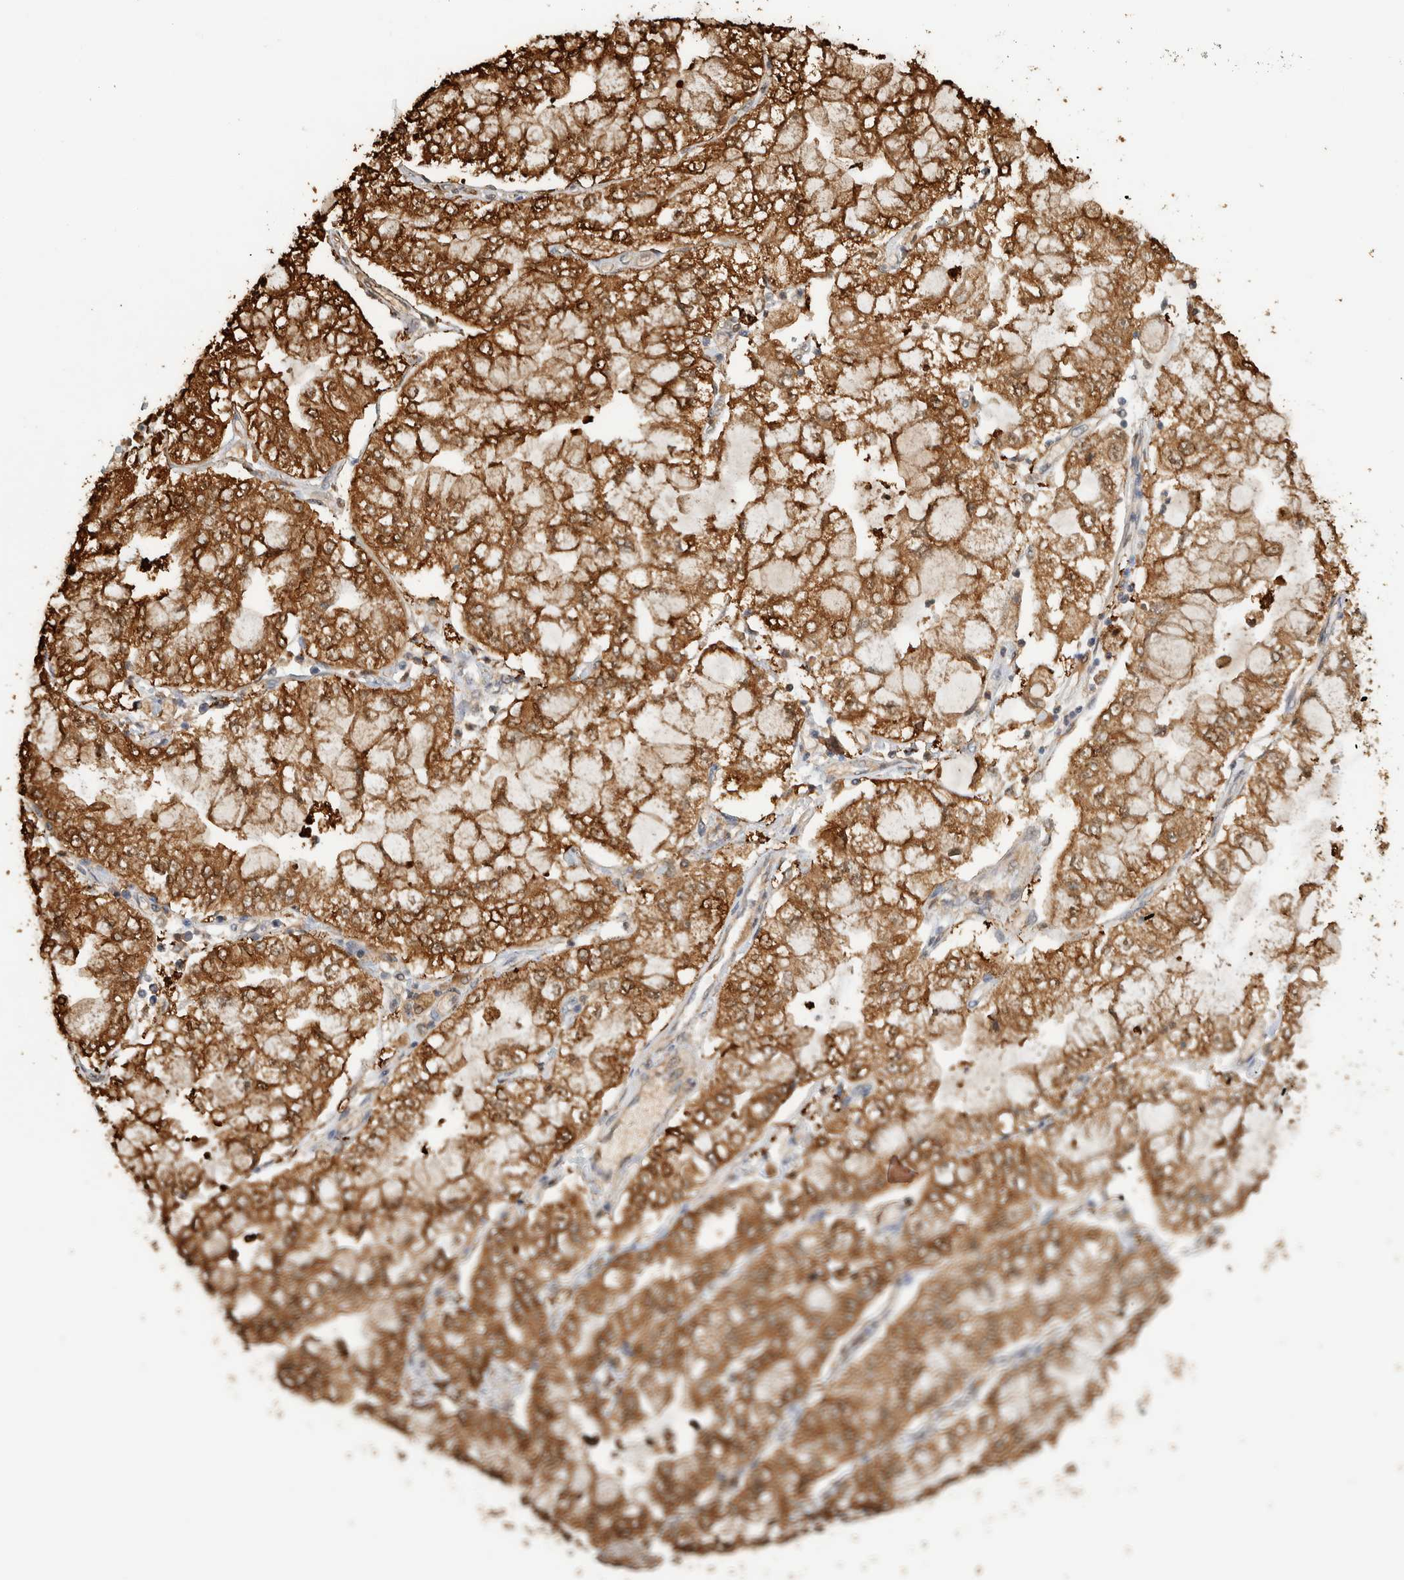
{"staining": {"intensity": "moderate", "quantity": ">75%", "location": "cytoplasmic/membranous"}, "tissue": "stomach cancer", "cell_type": "Tumor cells", "image_type": "cancer", "snomed": [{"axis": "morphology", "description": "Adenocarcinoma, NOS"}, {"axis": "topography", "description": "Stomach"}], "caption": "About >75% of tumor cells in adenocarcinoma (stomach) show moderate cytoplasmic/membranous protein positivity as visualized by brown immunohistochemical staining.", "gene": "CA13", "patient": {"sex": "male", "age": 76}}